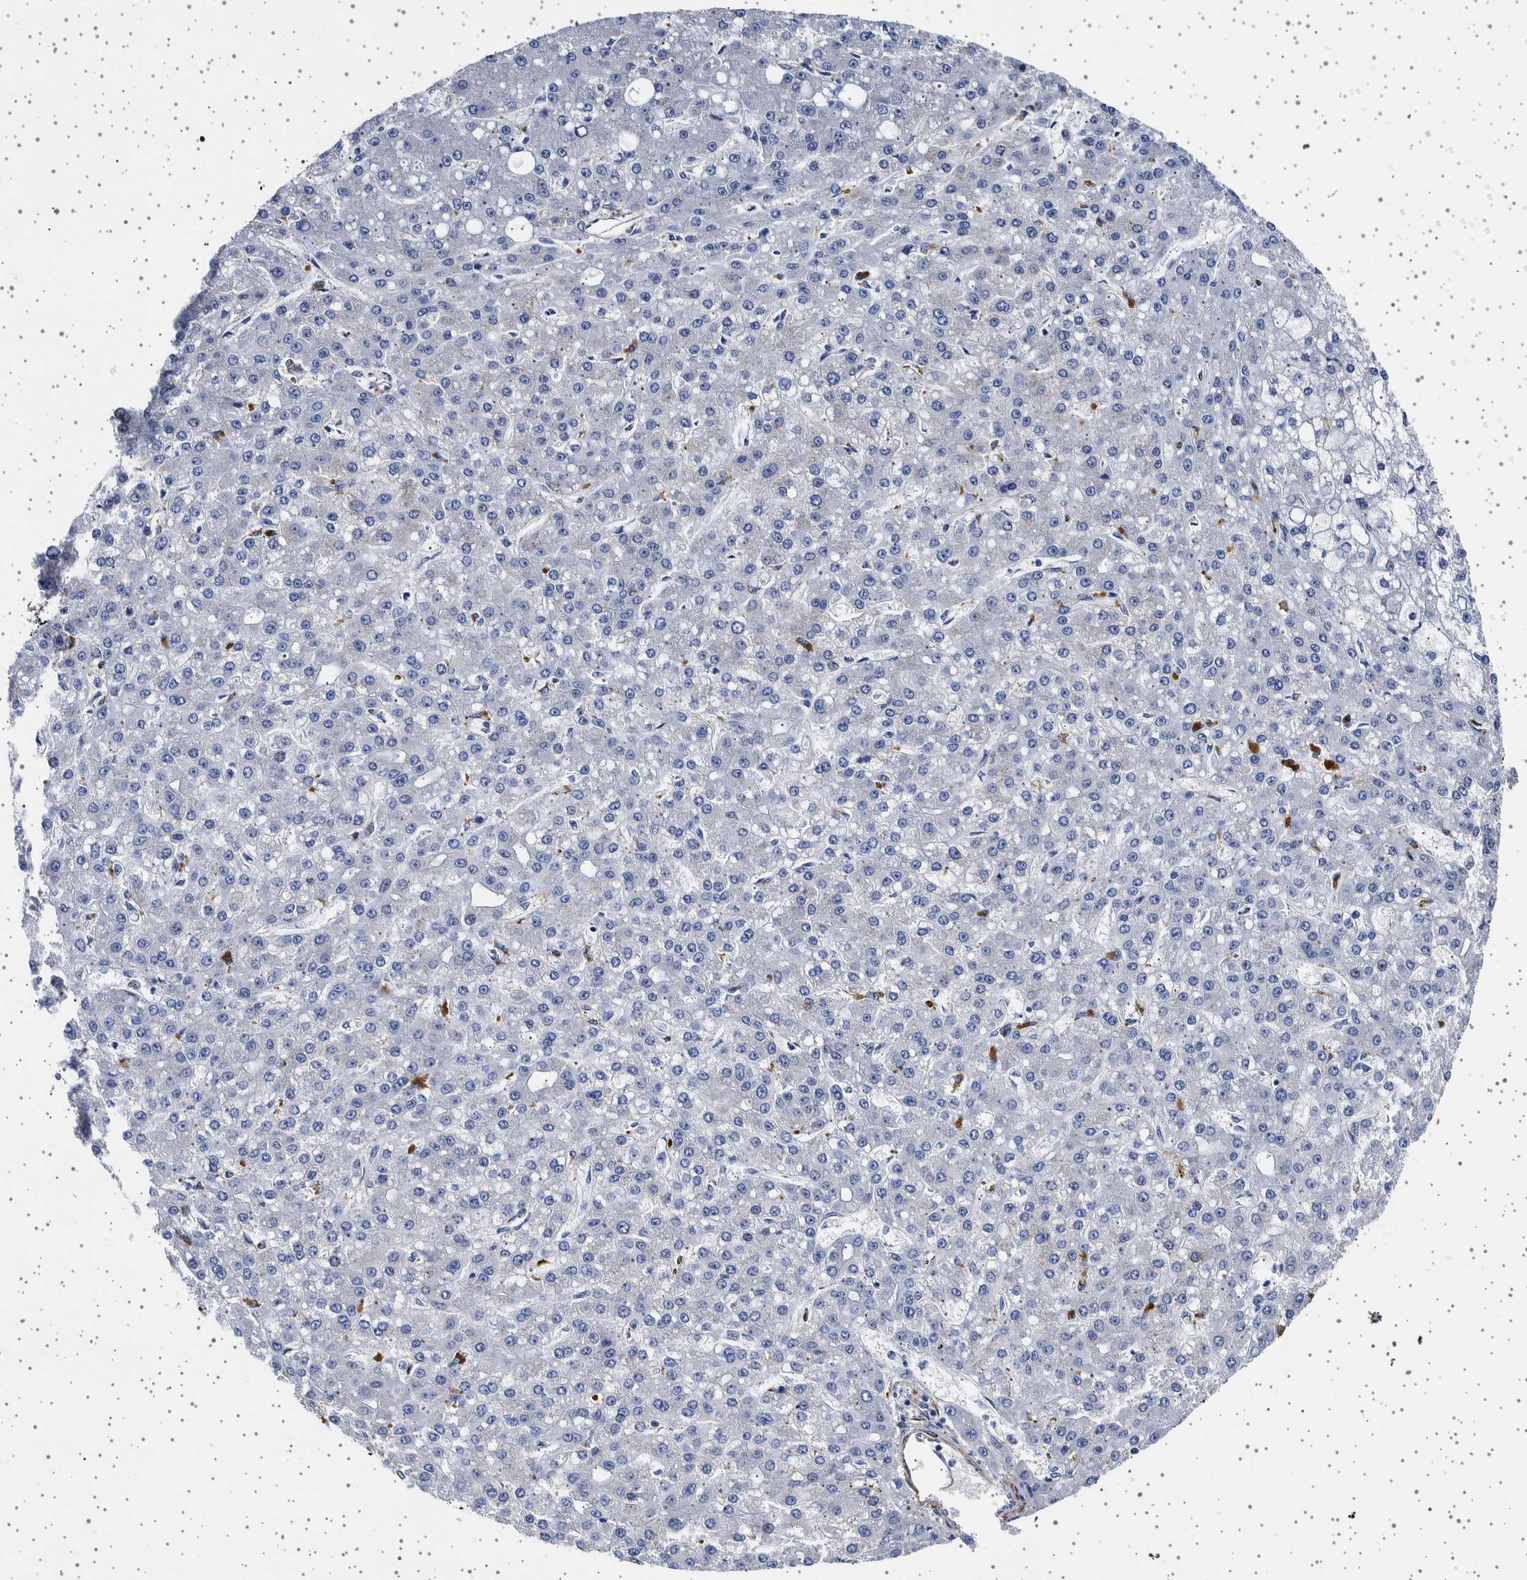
{"staining": {"intensity": "negative", "quantity": "none", "location": "none"}, "tissue": "liver cancer", "cell_type": "Tumor cells", "image_type": "cancer", "snomed": [{"axis": "morphology", "description": "Carcinoma, Hepatocellular, NOS"}, {"axis": "topography", "description": "Liver"}], "caption": "Immunohistochemistry image of neoplastic tissue: liver hepatocellular carcinoma stained with DAB displays no significant protein staining in tumor cells. Nuclei are stained in blue.", "gene": "SEPTIN4", "patient": {"sex": "male", "age": 67}}